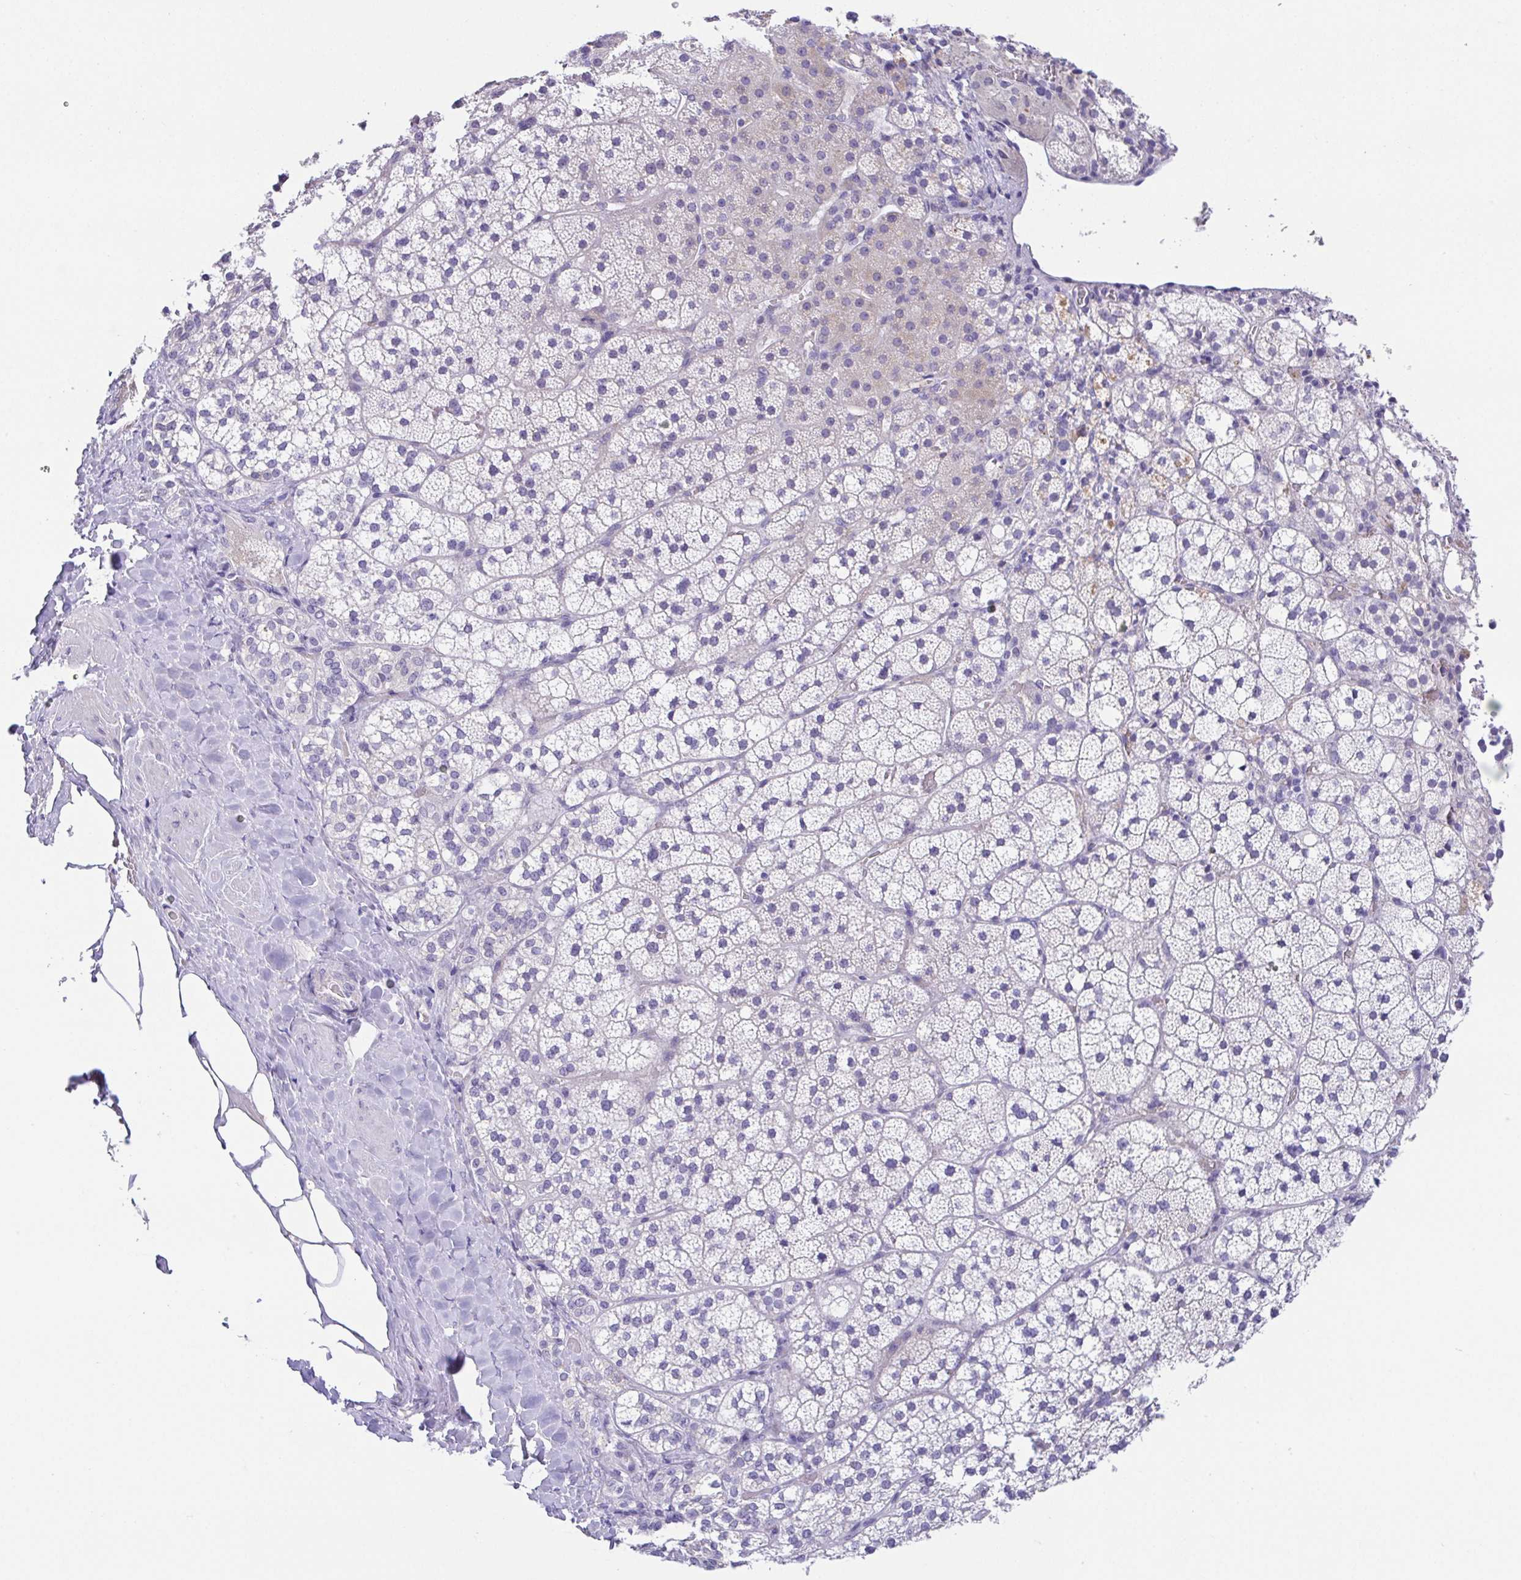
{"staining": {"intensity": "weak", "quantity": "<25%", "location": "cytoplasmic/membranous"}, "tissue": "adrenal gland", "cell_type": "Glandular cells", "image_type": "normal", "snomed": [{"axis": "morphology", "description": "Normal tissue, NOS"}, {"axis": "topography", "description": "Adrenal gland"}], "caption": "Protein analysis of normal adrenal gland shows no significant positivity in glandular cells. (DAB IHC visualized using brightfield microscopy, high magnification).", "gene": "HAPLN2", "patient": {"sex": "male", "age": 53}}